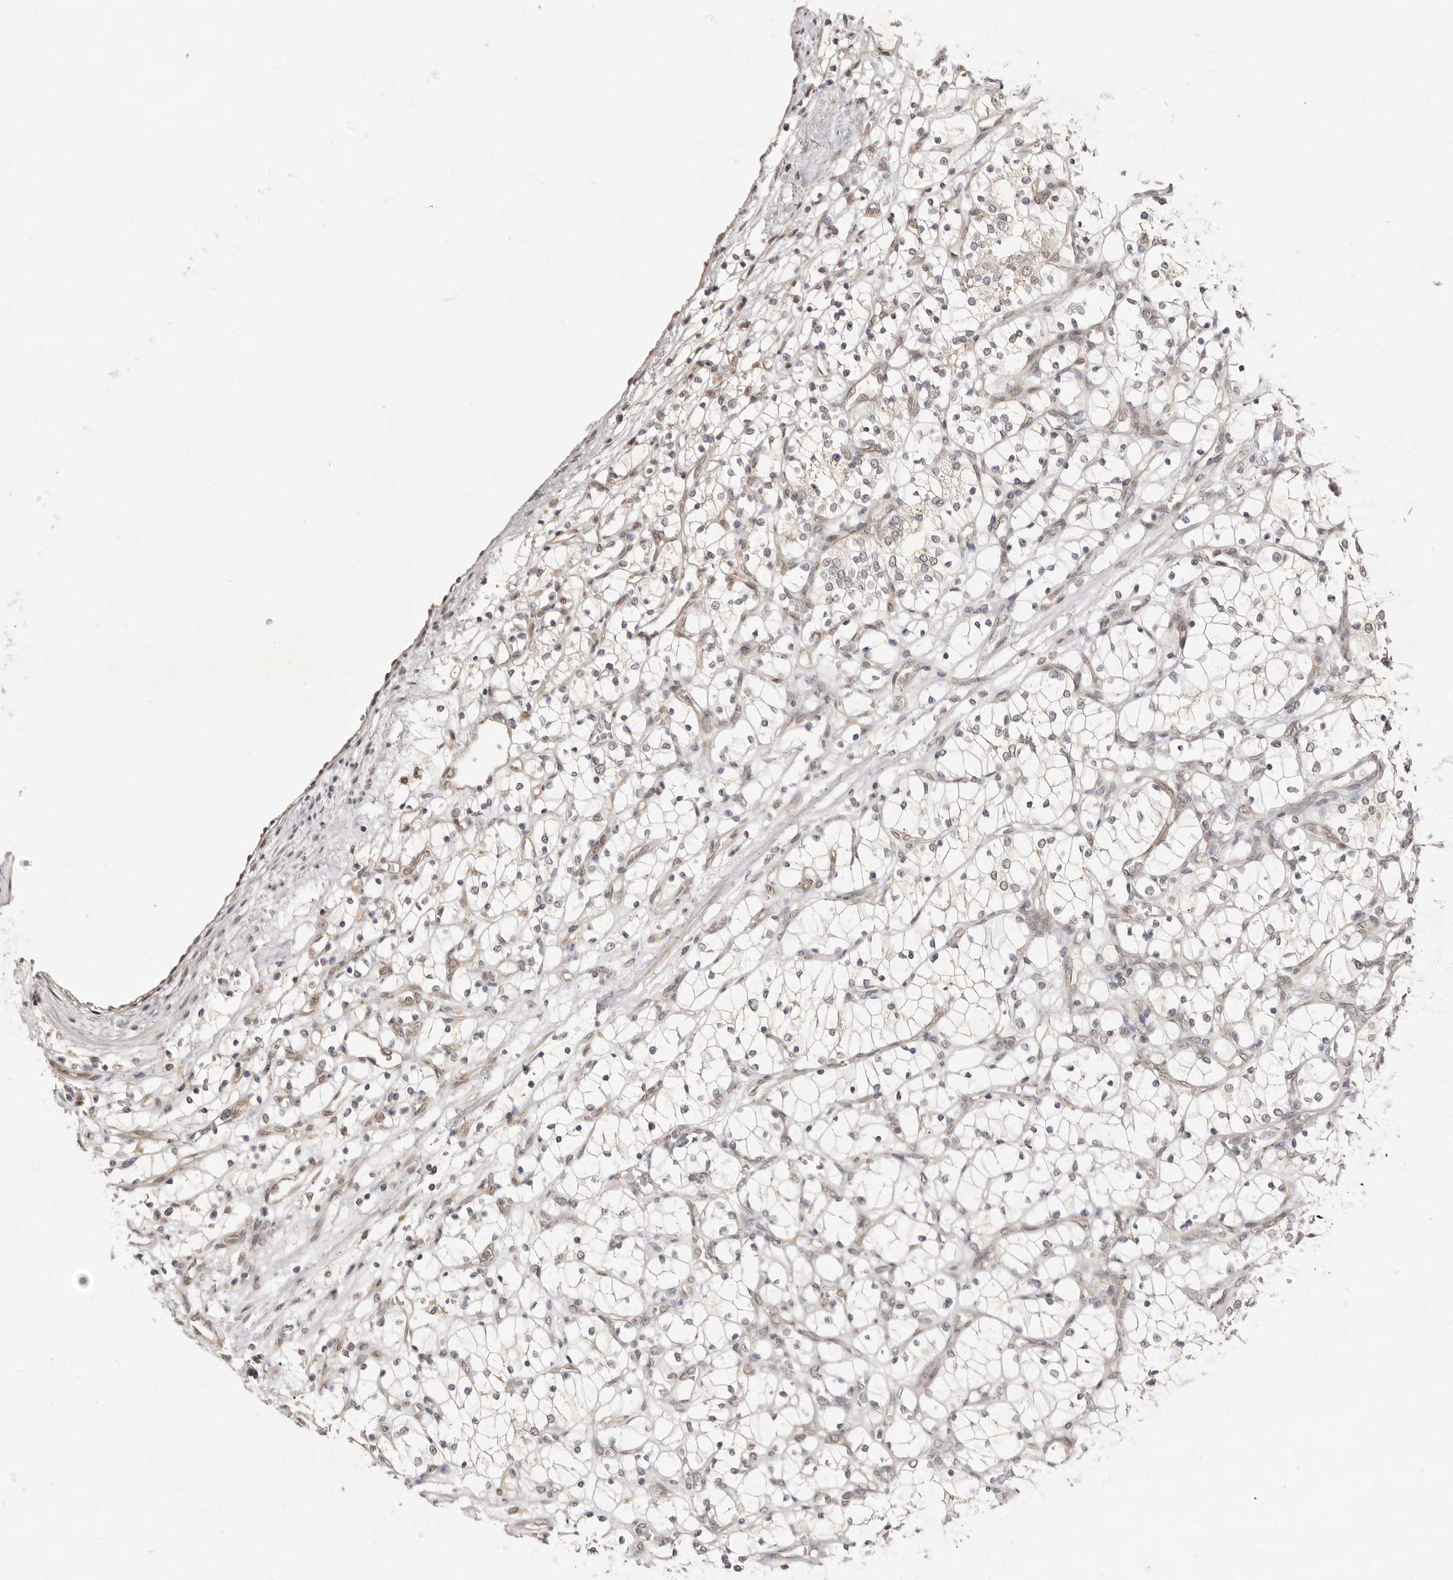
{"staining": {"intensity": "negative", "quantity": "none", "location": "none"}, "tissue": "renal cancer", "cell_type": "Tumor cells", "image_type": "cancer", "snomed": [{"axis": "morphology", "description": "Adenocarcinoma, NOS"}, {"axis": "topography", "description": "Kidney"}], "caption": "This is a histopathology image of IHC staining of renal cancer, which shows no expression in tumor cells. Brightfield microscopy of immunohistochemistry (IHC) stained with DAB (3,3'-diaminobenzidine) (brown) and hematoxylin (blue), captured at high magnification.", "gene": "LCORL", "patient": {"sex": "female", "age": 69}}